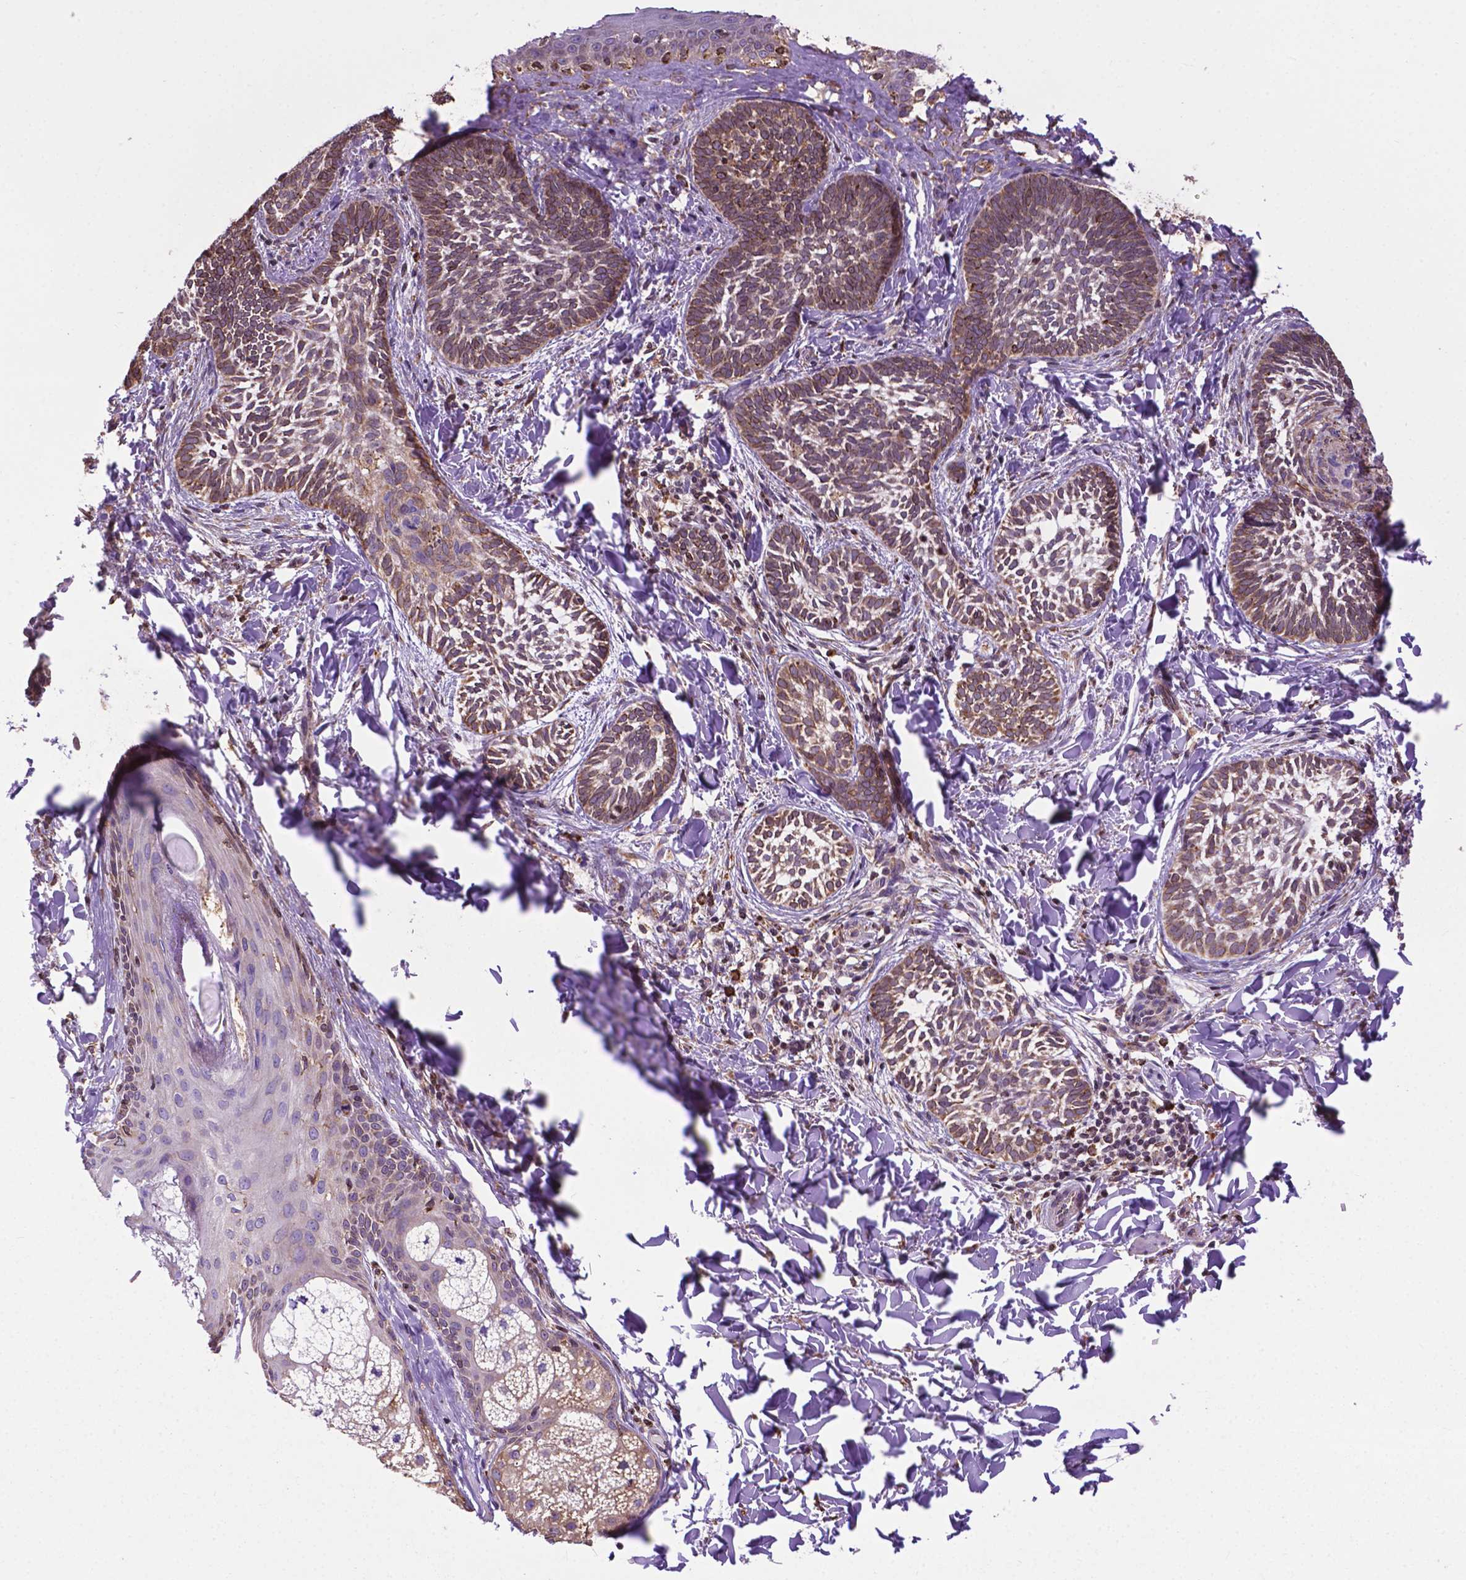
{"staining": {"intensity": "weak", "quantity": "<25%", "location": "nuclear"}, "tissue": "skin cancer", "cell_type": "Tumor cells", "image_type": "cancer", "snomed": [{"axis": "morphology", "description": "Normal tissue, NOS"}, {"axis": "morphology", "description": "Basal cell carcinoma"}, {"axis": "topography", "description": "Skin"}], "caption": "Protein analysis of skin basal cell carcinoma displays no significant positivity in tumor cells.", "gene": "GANAB", "patient": {"sex": "male", "age": 46}}